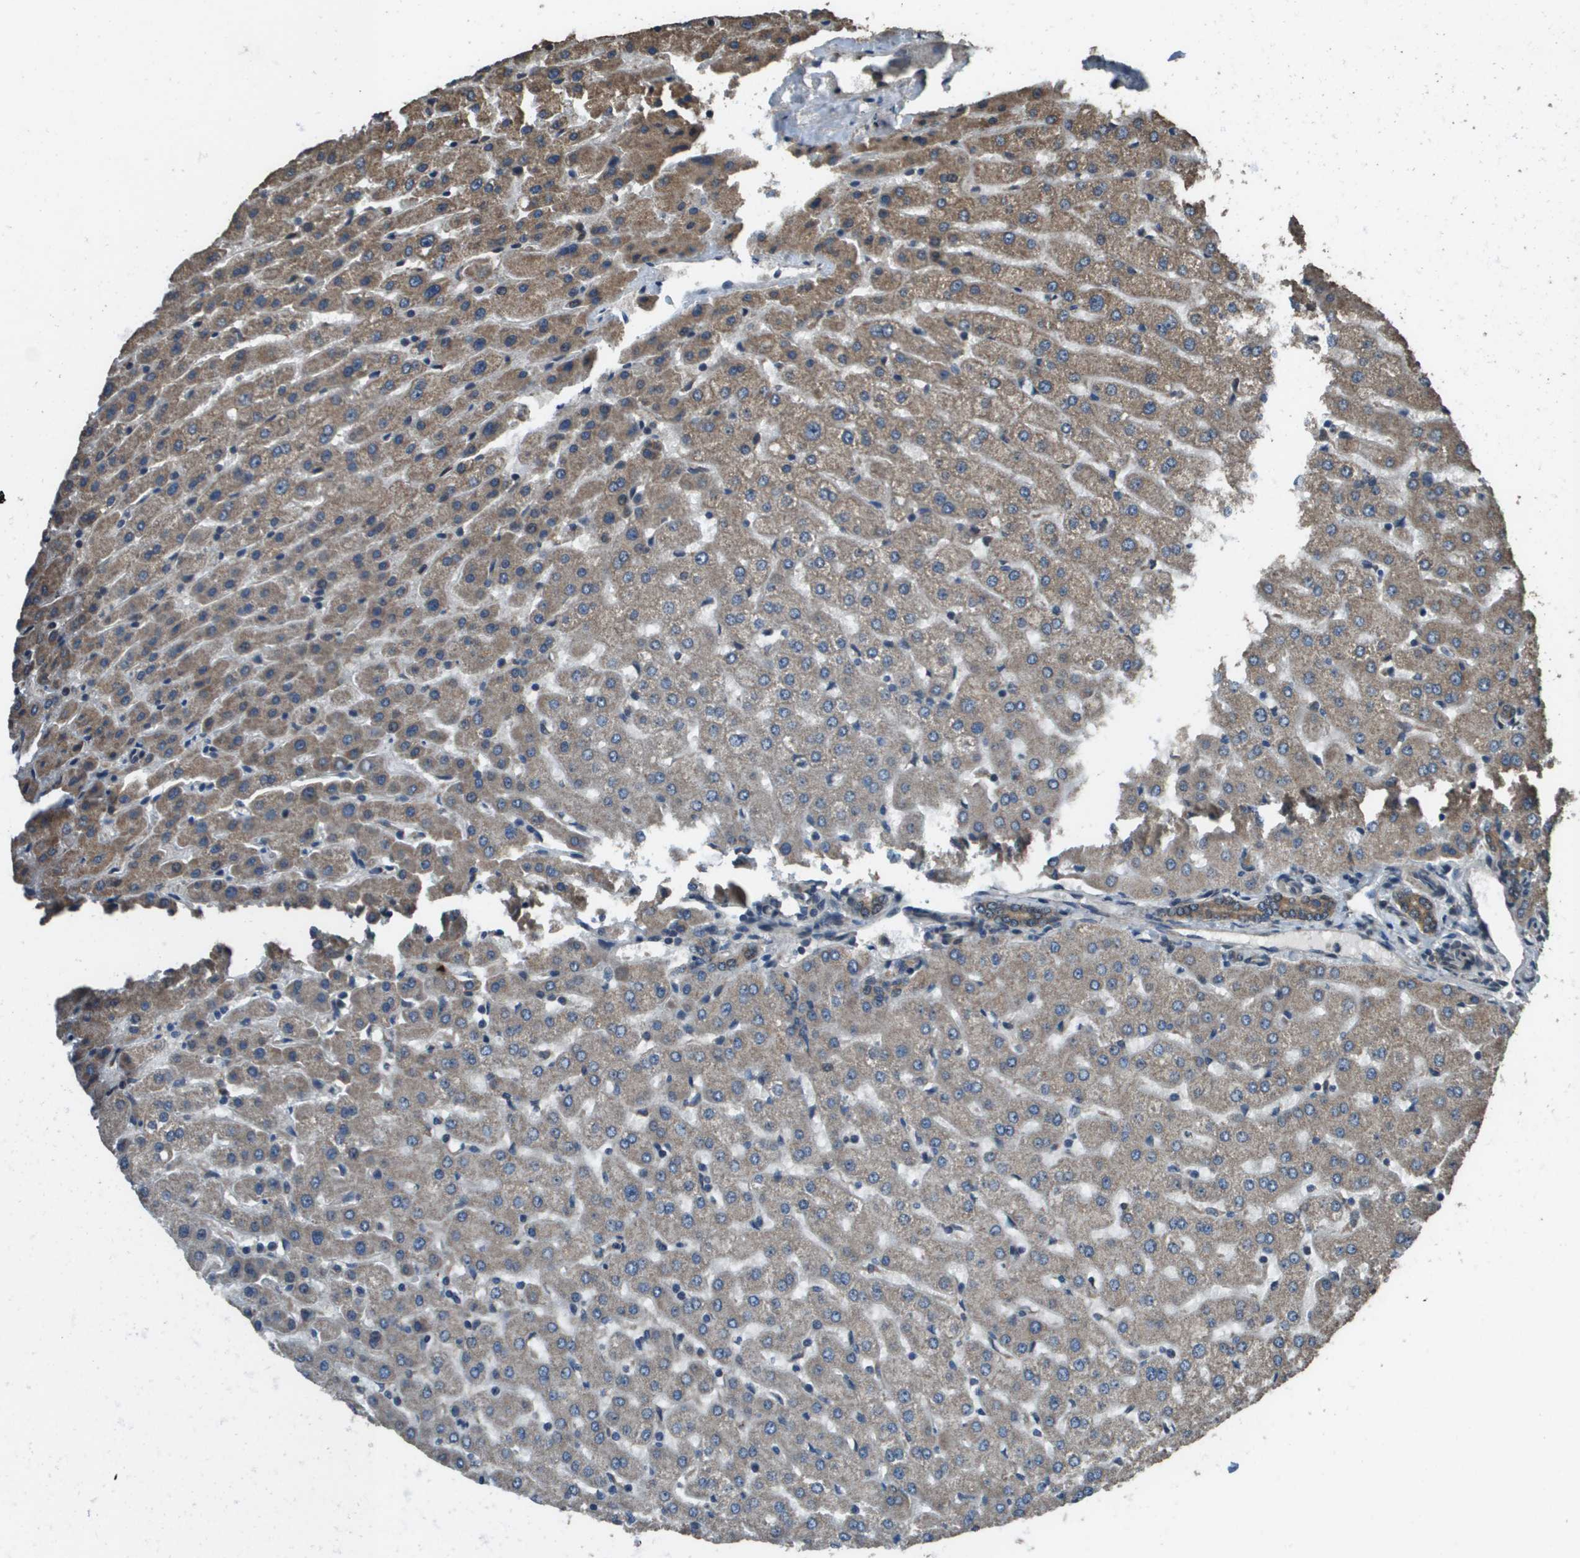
{"staining": {"intensity": "moderate", "quantity": ">75%", "location": "cytoplasmic/membranous"}, "tissue": "liver", "cell_type": "Cholangiocytes", "image_type": "normal", "snomed": [{"axis": "morphology", "description": "Normal tissue, NOS"}, {"axis": "morphology", "description": "Fibrosis, NOS"}, {"axis": "topography", "description": "Liver"}], "caption": "Liver stained with immunohistochemistry (IHC) reveals moderate cytoplasmic/membranous positivity in approximately >75% of cholangiocytes. (DAB (3,3'-diaminobenzidine) = brown stain, brightfield microscopy at high magnification).", "gene": "FIG4", "patient": {"sex": "female", "age": 29}}